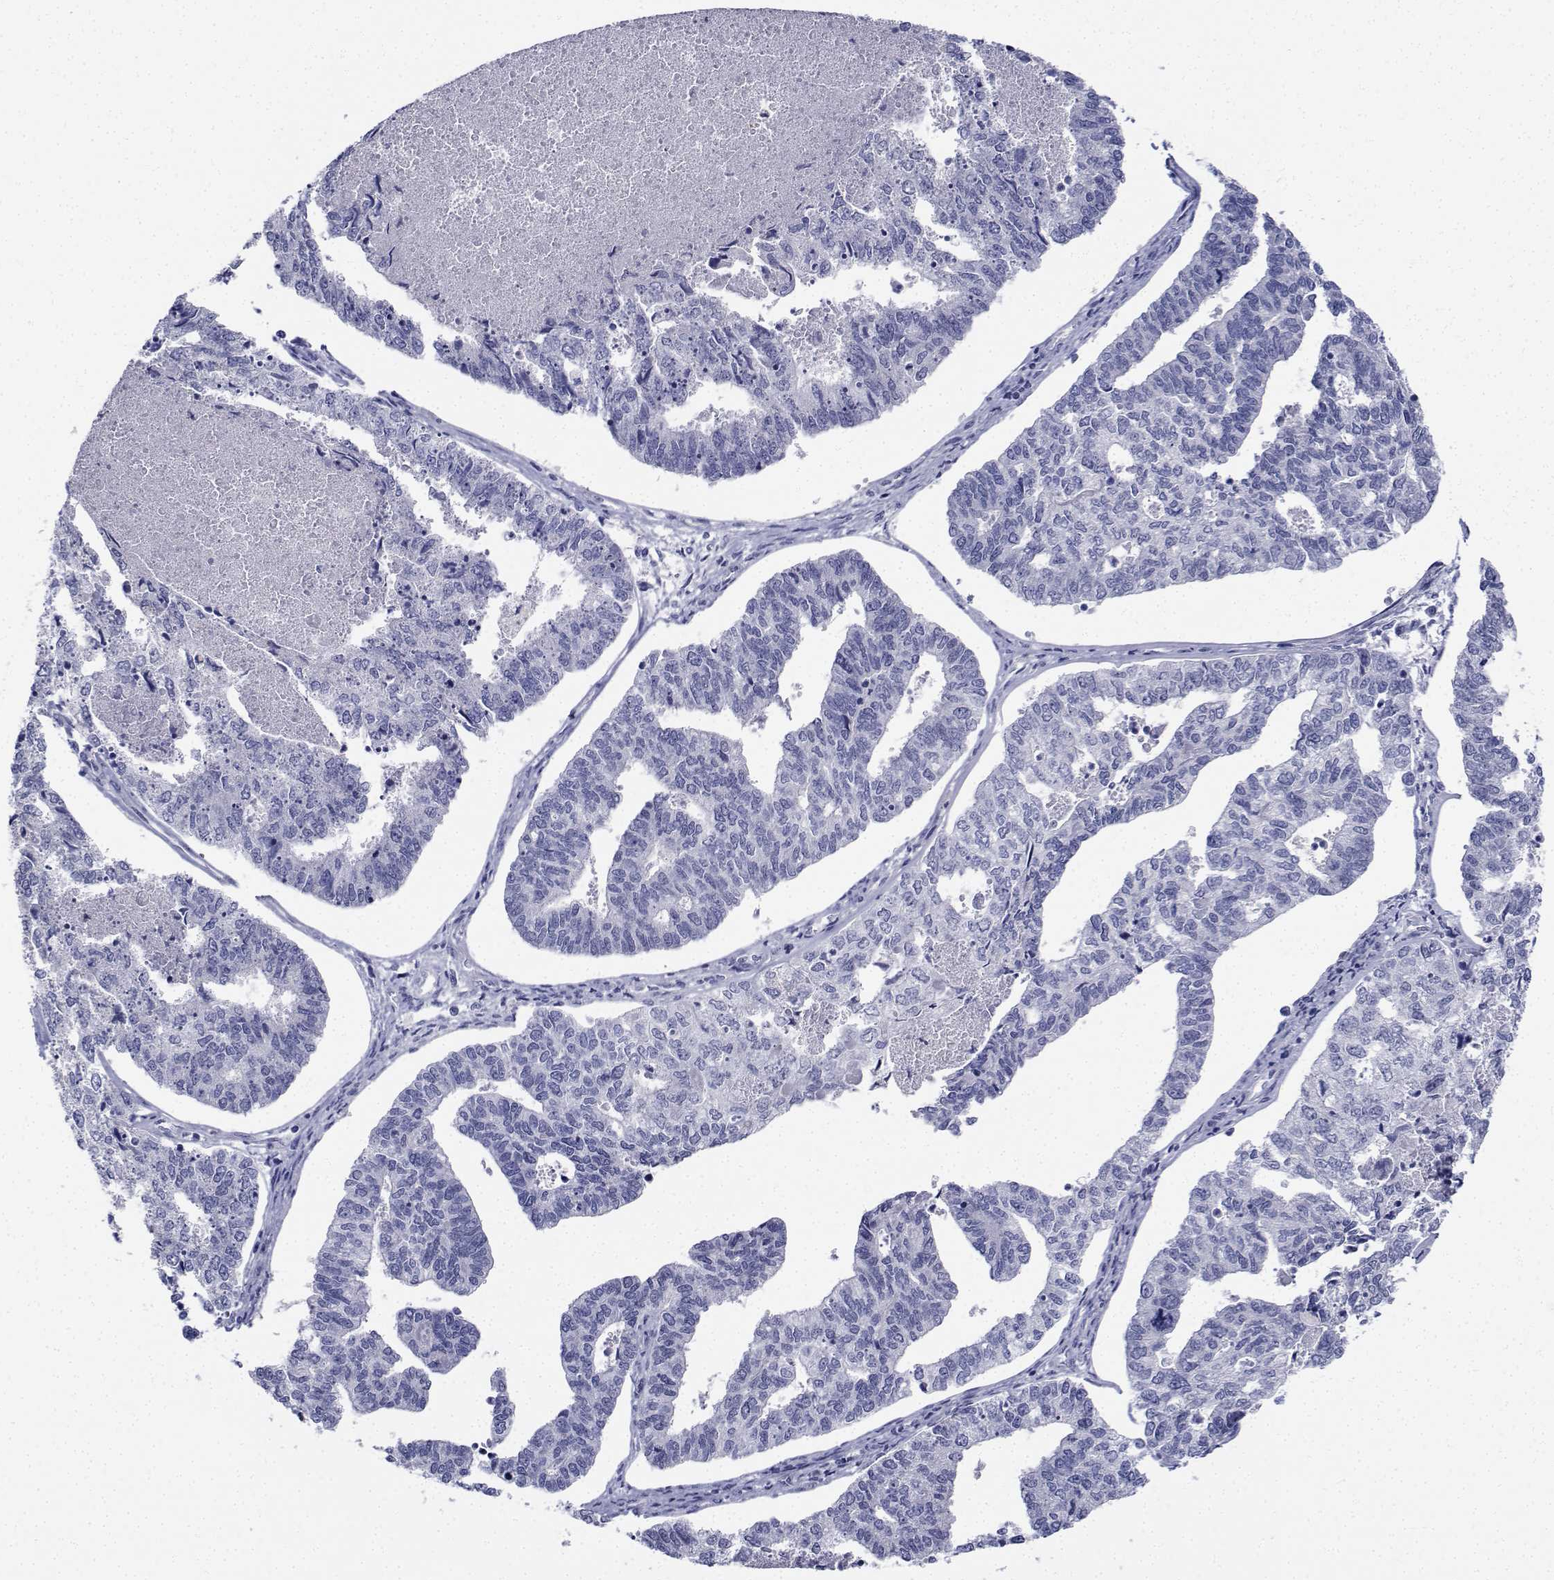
{"staining": {"intensity": "negative", "quantity": "none", "location": "none"}, "tissue": "endometrial cancer", "cell_type": "Tumor cells", "image_type": "cancer", "snomed": [{"axis": "morphology", "description": "Adenocarcinoma, NOS"}, {"axis": "topography", "description": "Endometrium"}], "caption": "The immunohistochemistry (IHC) photomicrograph has no significant staining in tumor cells of adenocarcinoma (endometrial) tissue. (DAB immunohistochemistry with hematoxylin counter stain).", "gene": "PLXNA4", "patient": {"sex": "female", "age": 73}}